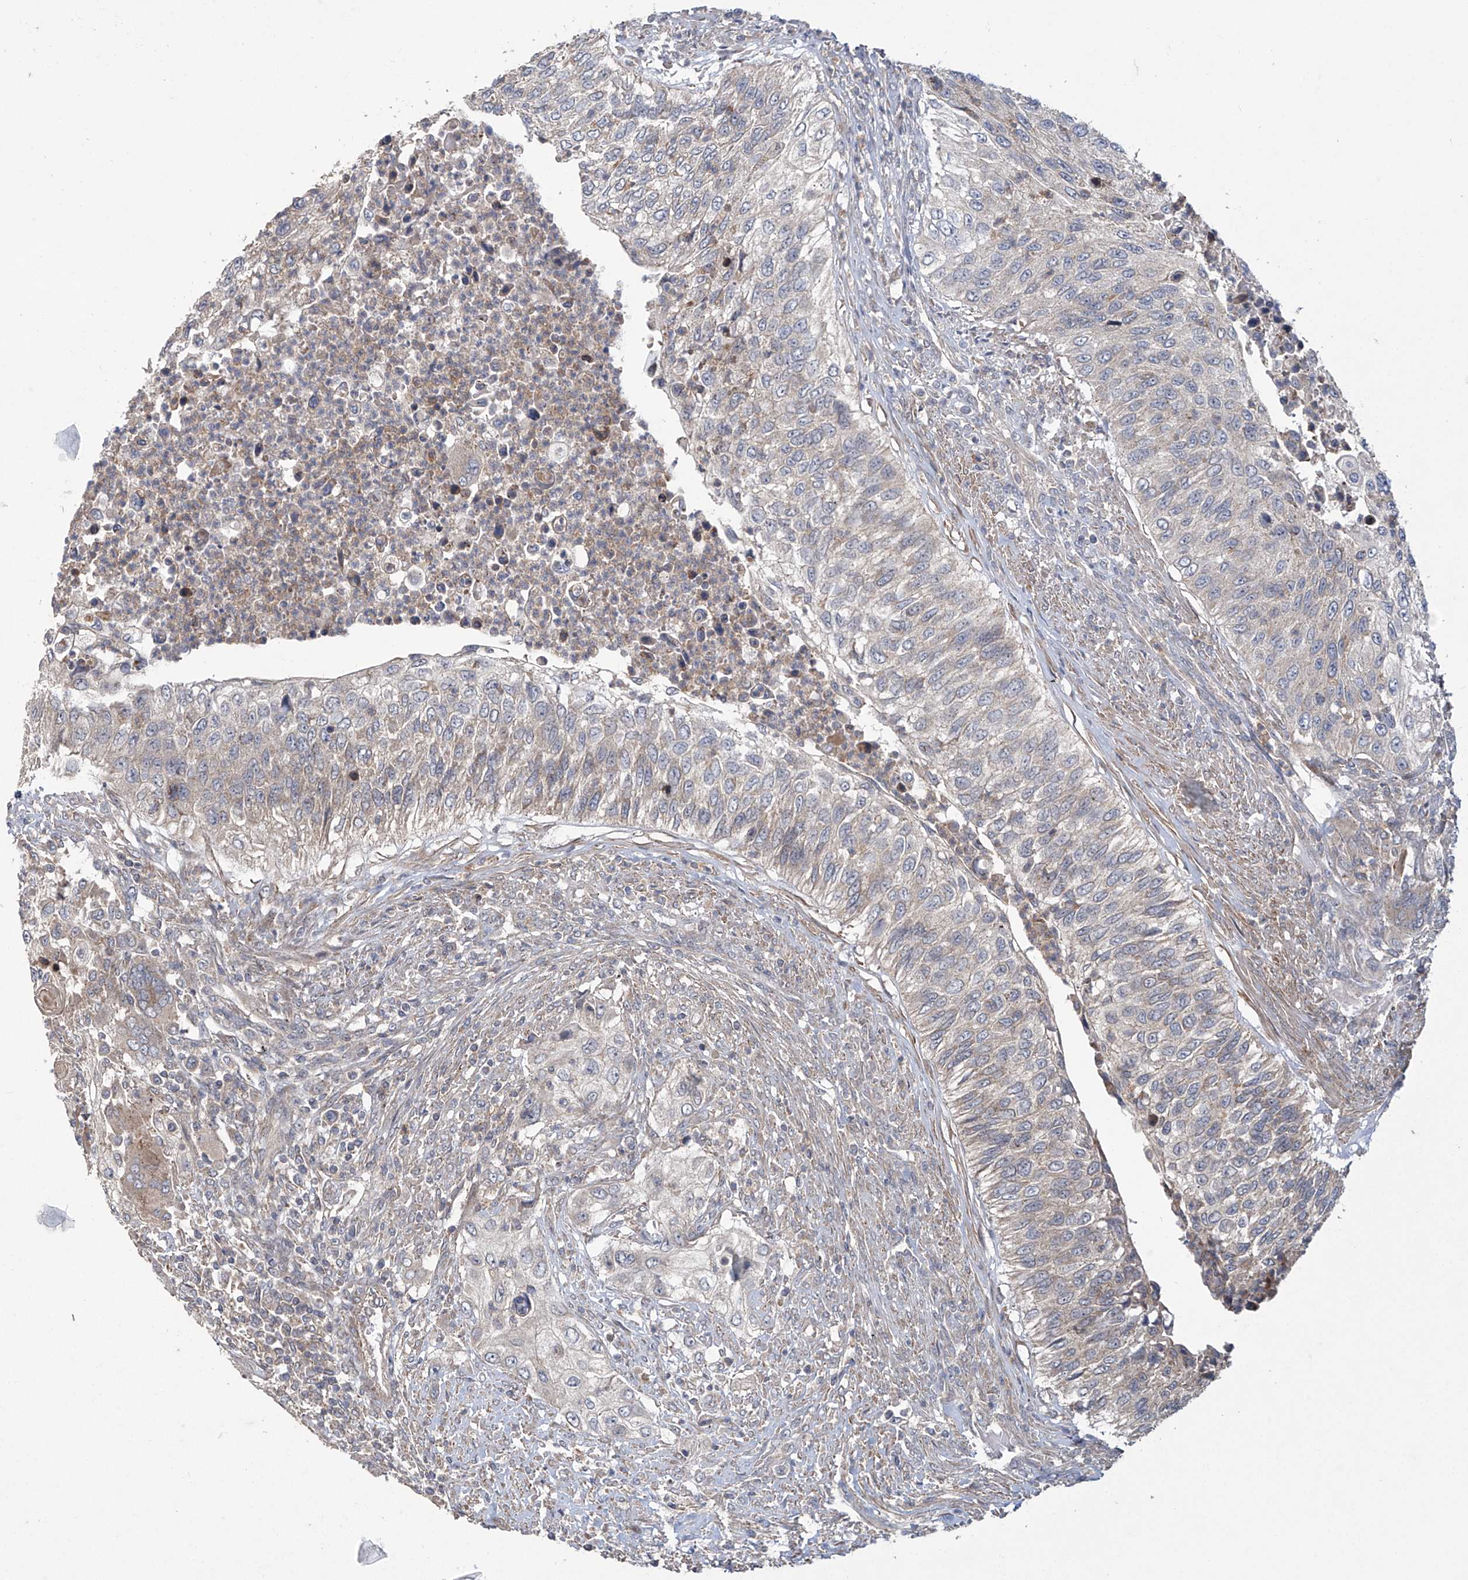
{"staining": {"intensity": "negative", "quantity": "none", "location": "none"}, "tissue": "urothelial cancer", "cell_type": "Tumor cells", "image_type": "cancer", "snomed": [{"axis": "morphology", "description": "Urothelial carcinoma, High grade"}, {"axis": "topography", "description": "Urinary bladder"}], "caption": "Immunohistochemistry (IHC) of urothelial carcinoma (high-grade) shows no expression in tumor cells.", "gene": "TRIM60", "patient": {"sex": "female", "age": 60}}